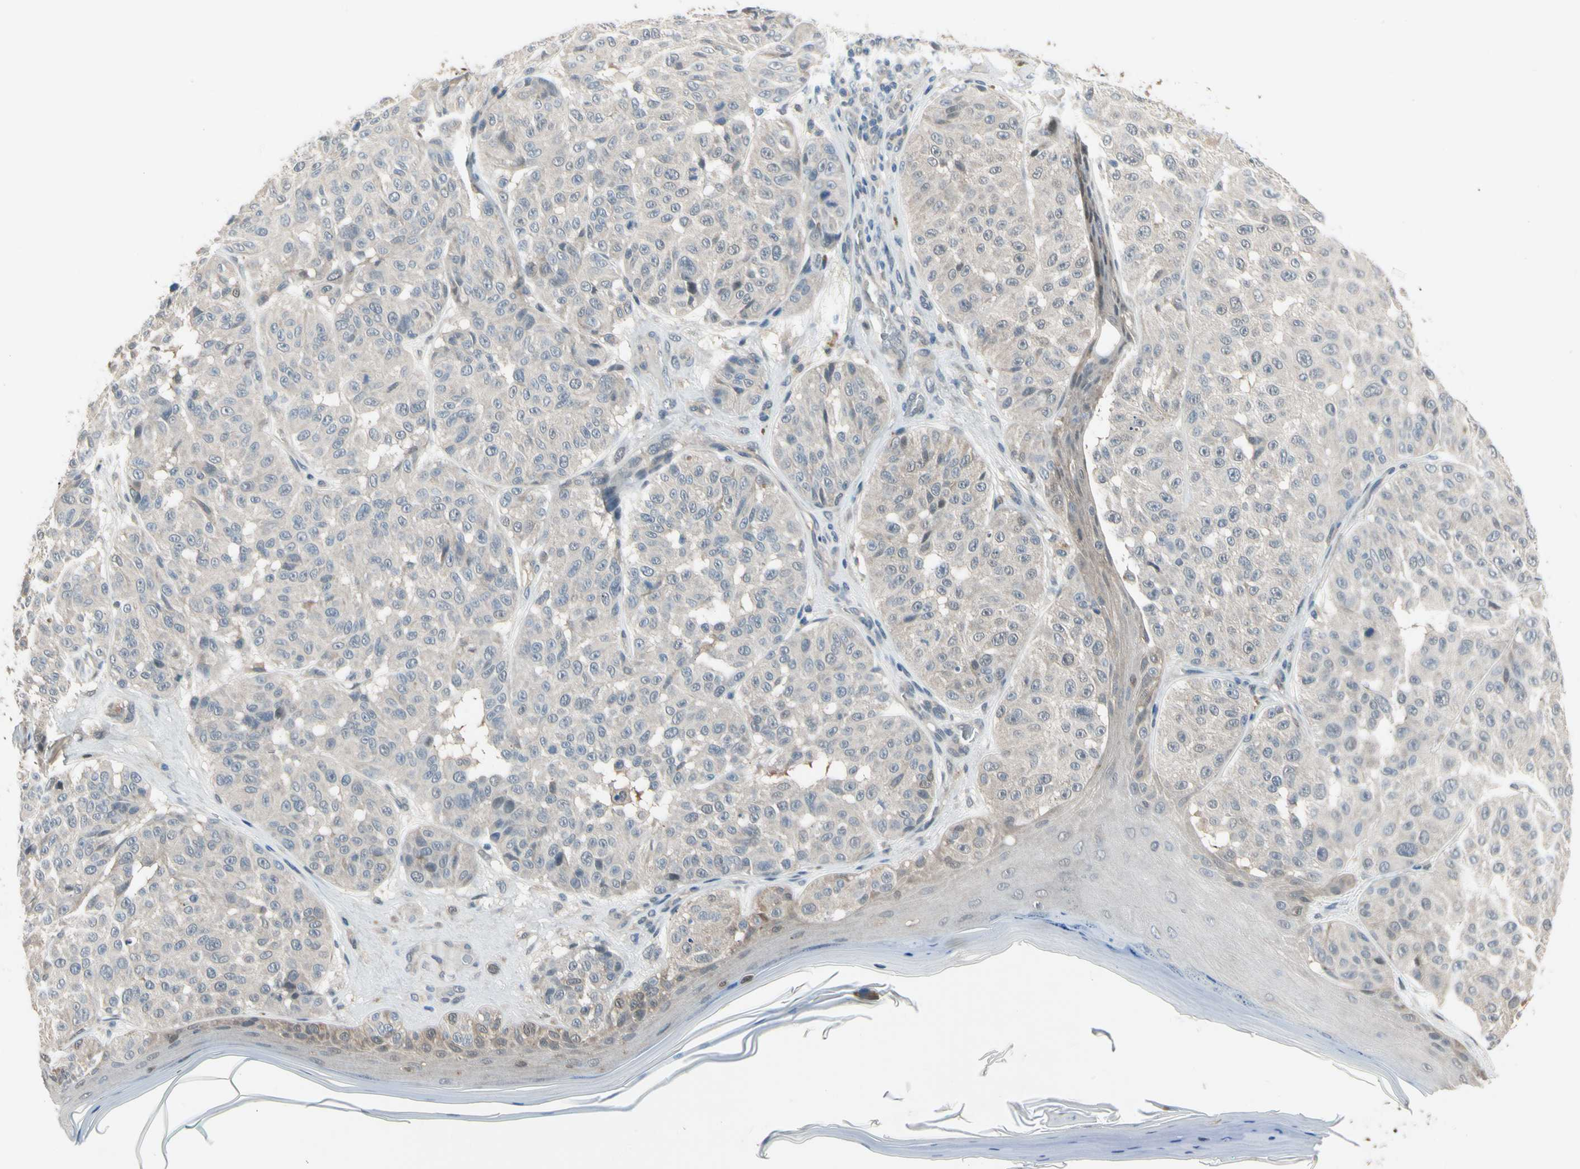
{"staining": {"intensity": "negative", "quantity": "none", "location": "none"}, "tissue": "melanoma", "cell_type": "Tumor cells", "image_type": "cancer", "snomed": [{"axis": "morphology", "description": "Malignant melanoma, NOS"}, {"axis": "topography", "description": "Skin"}], "caption": "IHC micrograph of malignant melanoma stained for a protein (brown), which displays no positivity in tumor cells. (DAB IHC visualized using brightfield microscopy, high magnification).", "gene": "HSPA4", "patient": {"sex": "female", "age": 46}}